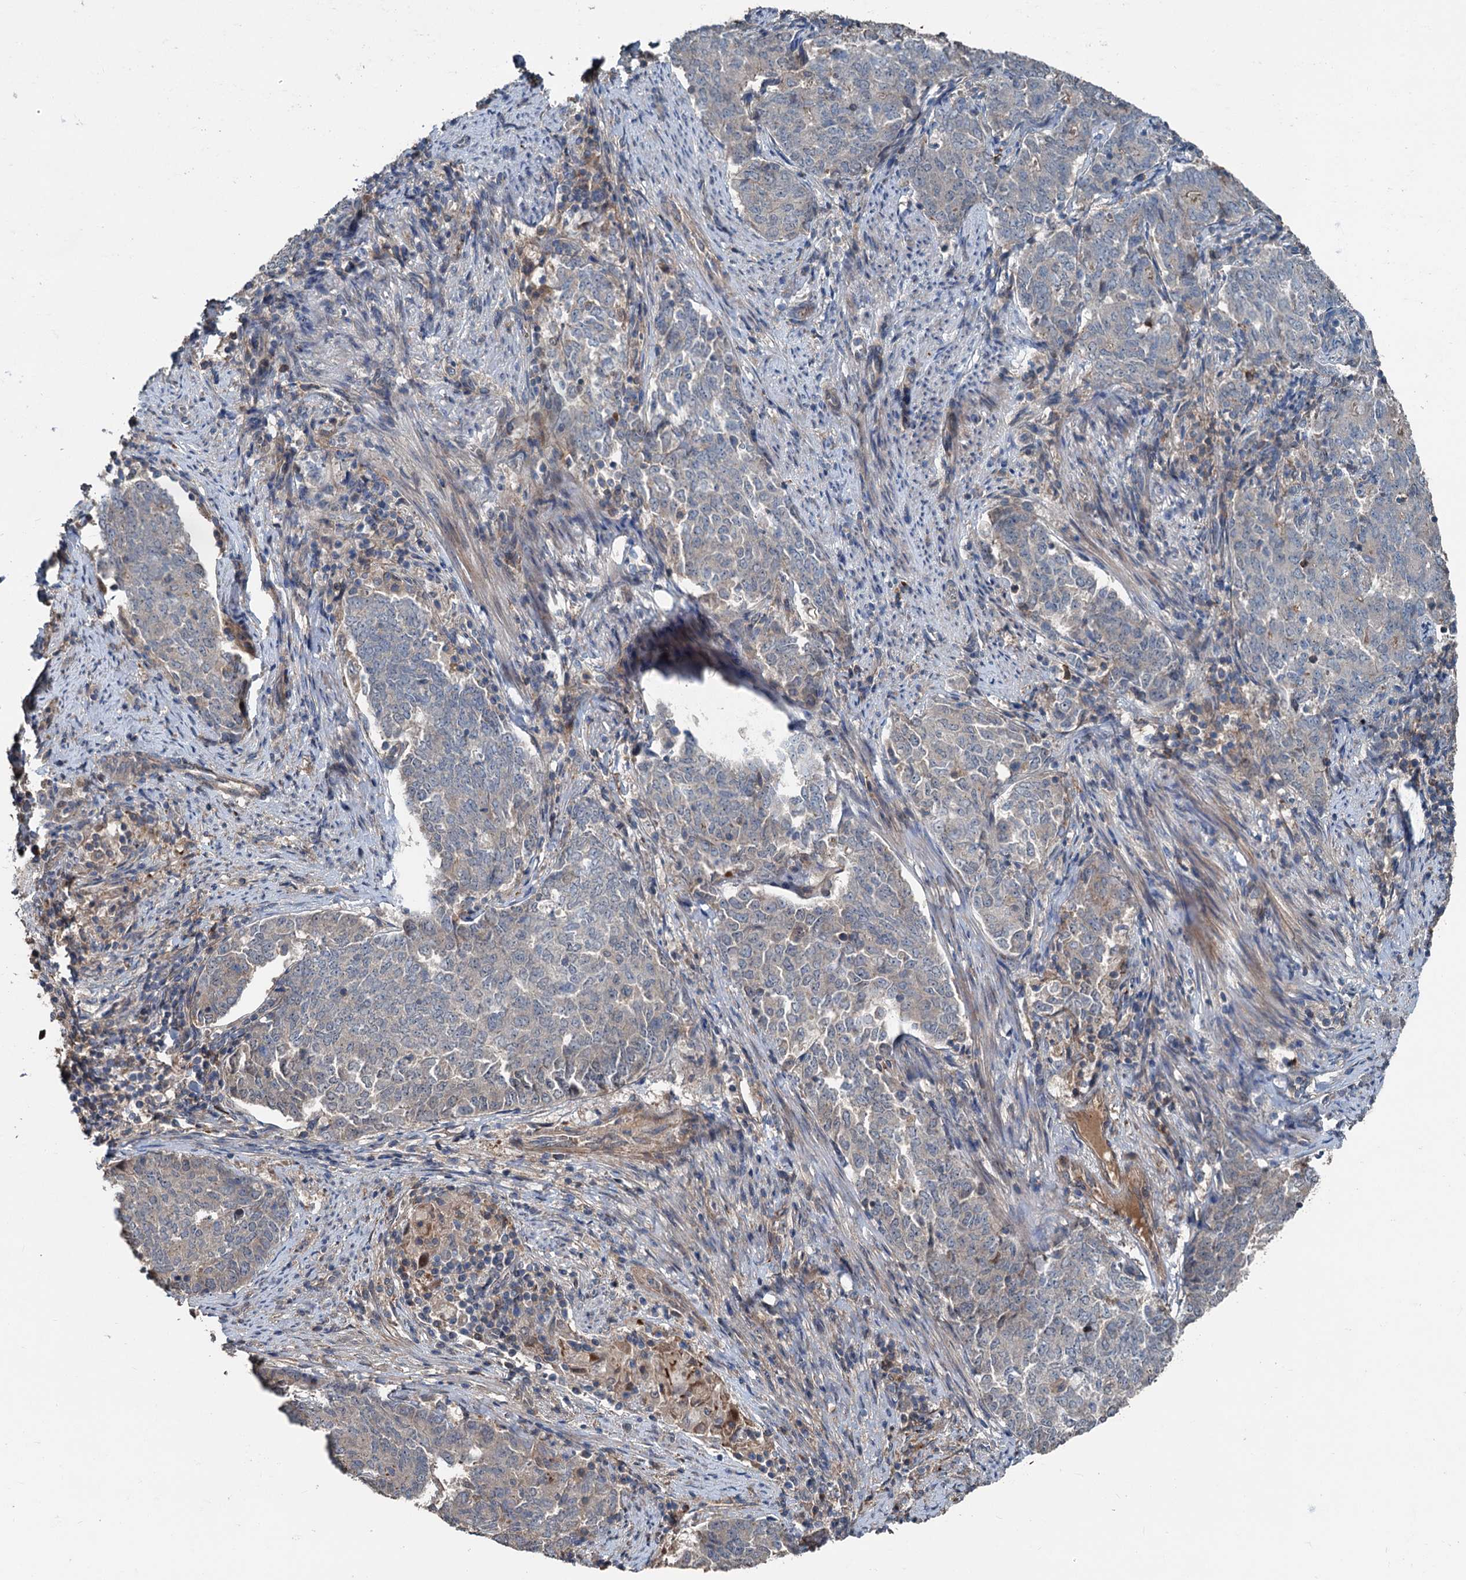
{"staining": {"intensity": "negative", "quantity": "none", "location": "none"}, "tissue": "endometrial cancer", "cell_type": "Tumor cells", "image_type": "cancer", "snomed": [{"axis": "morphology", "description": "Adenocarcinoma, NOS"}, {"axis": "topography", "description": "Endometrium"}], "caption": "Endometrial cancer (adenocarcinoma) was stained to show a protein in brown. There is no significant staining in tumor cells.", "gene": "TEDC1", "patient": {"sex": "female", "age": 80}}